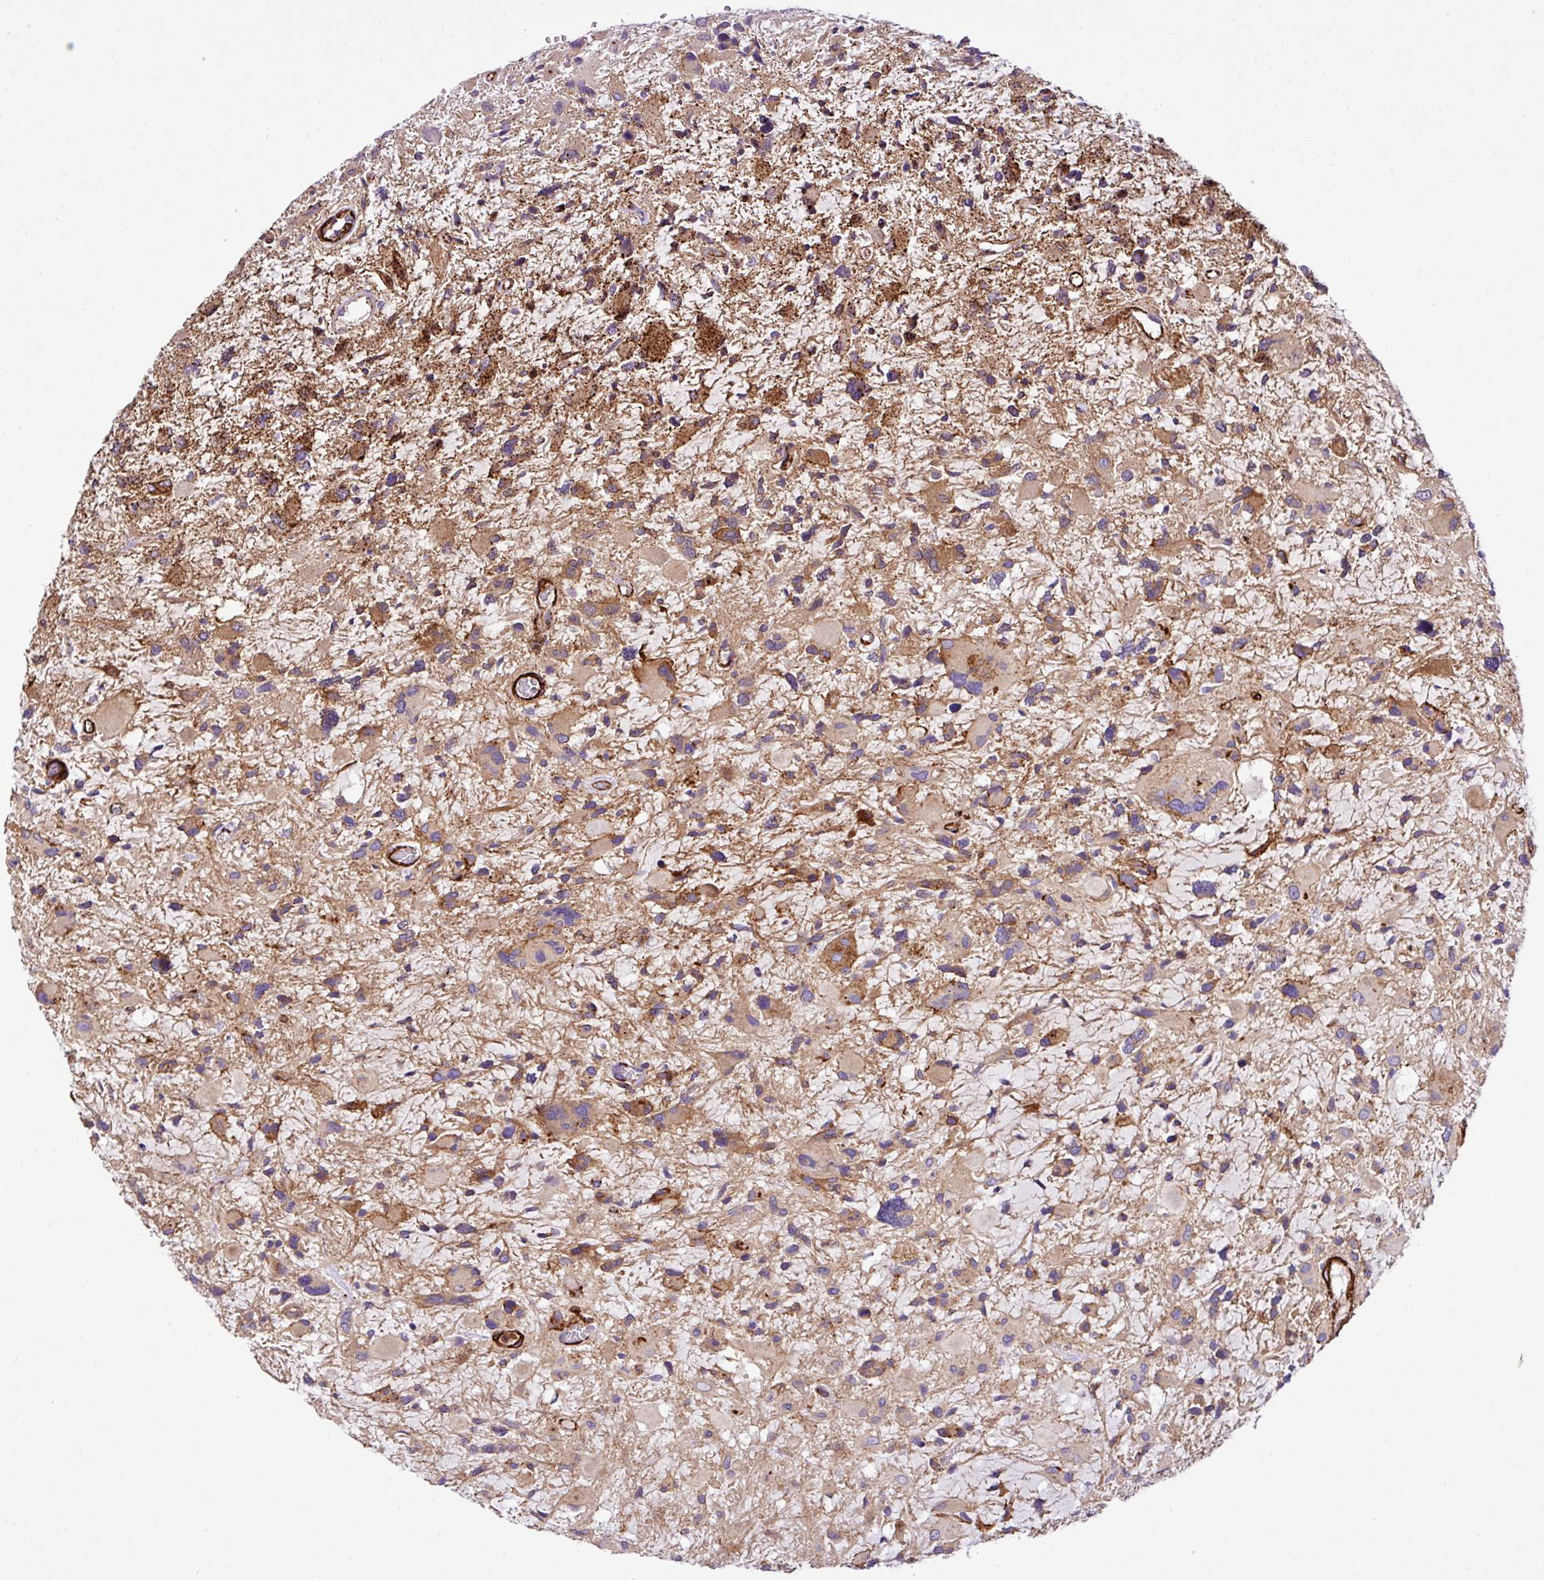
{"staining": {"intensity": "moderate", "quantity": ">75%", "location": "cytoplasmic/membranous"}, "tissue": "glioma", "cell_type": "Tumor cells", "image_type": "cancer", "snomed": [{"axis": "morphology", "description": "Glioma, malignant, High grade"}, {"axis": "topography", "description": "Brain"}], "caption": "Human high-grade glioma (malignant) stained with a protein marker reveals moderate staining in tumor cells.", "gene": "FAM47E", "patient": {"sex": "female", "age": 11}}